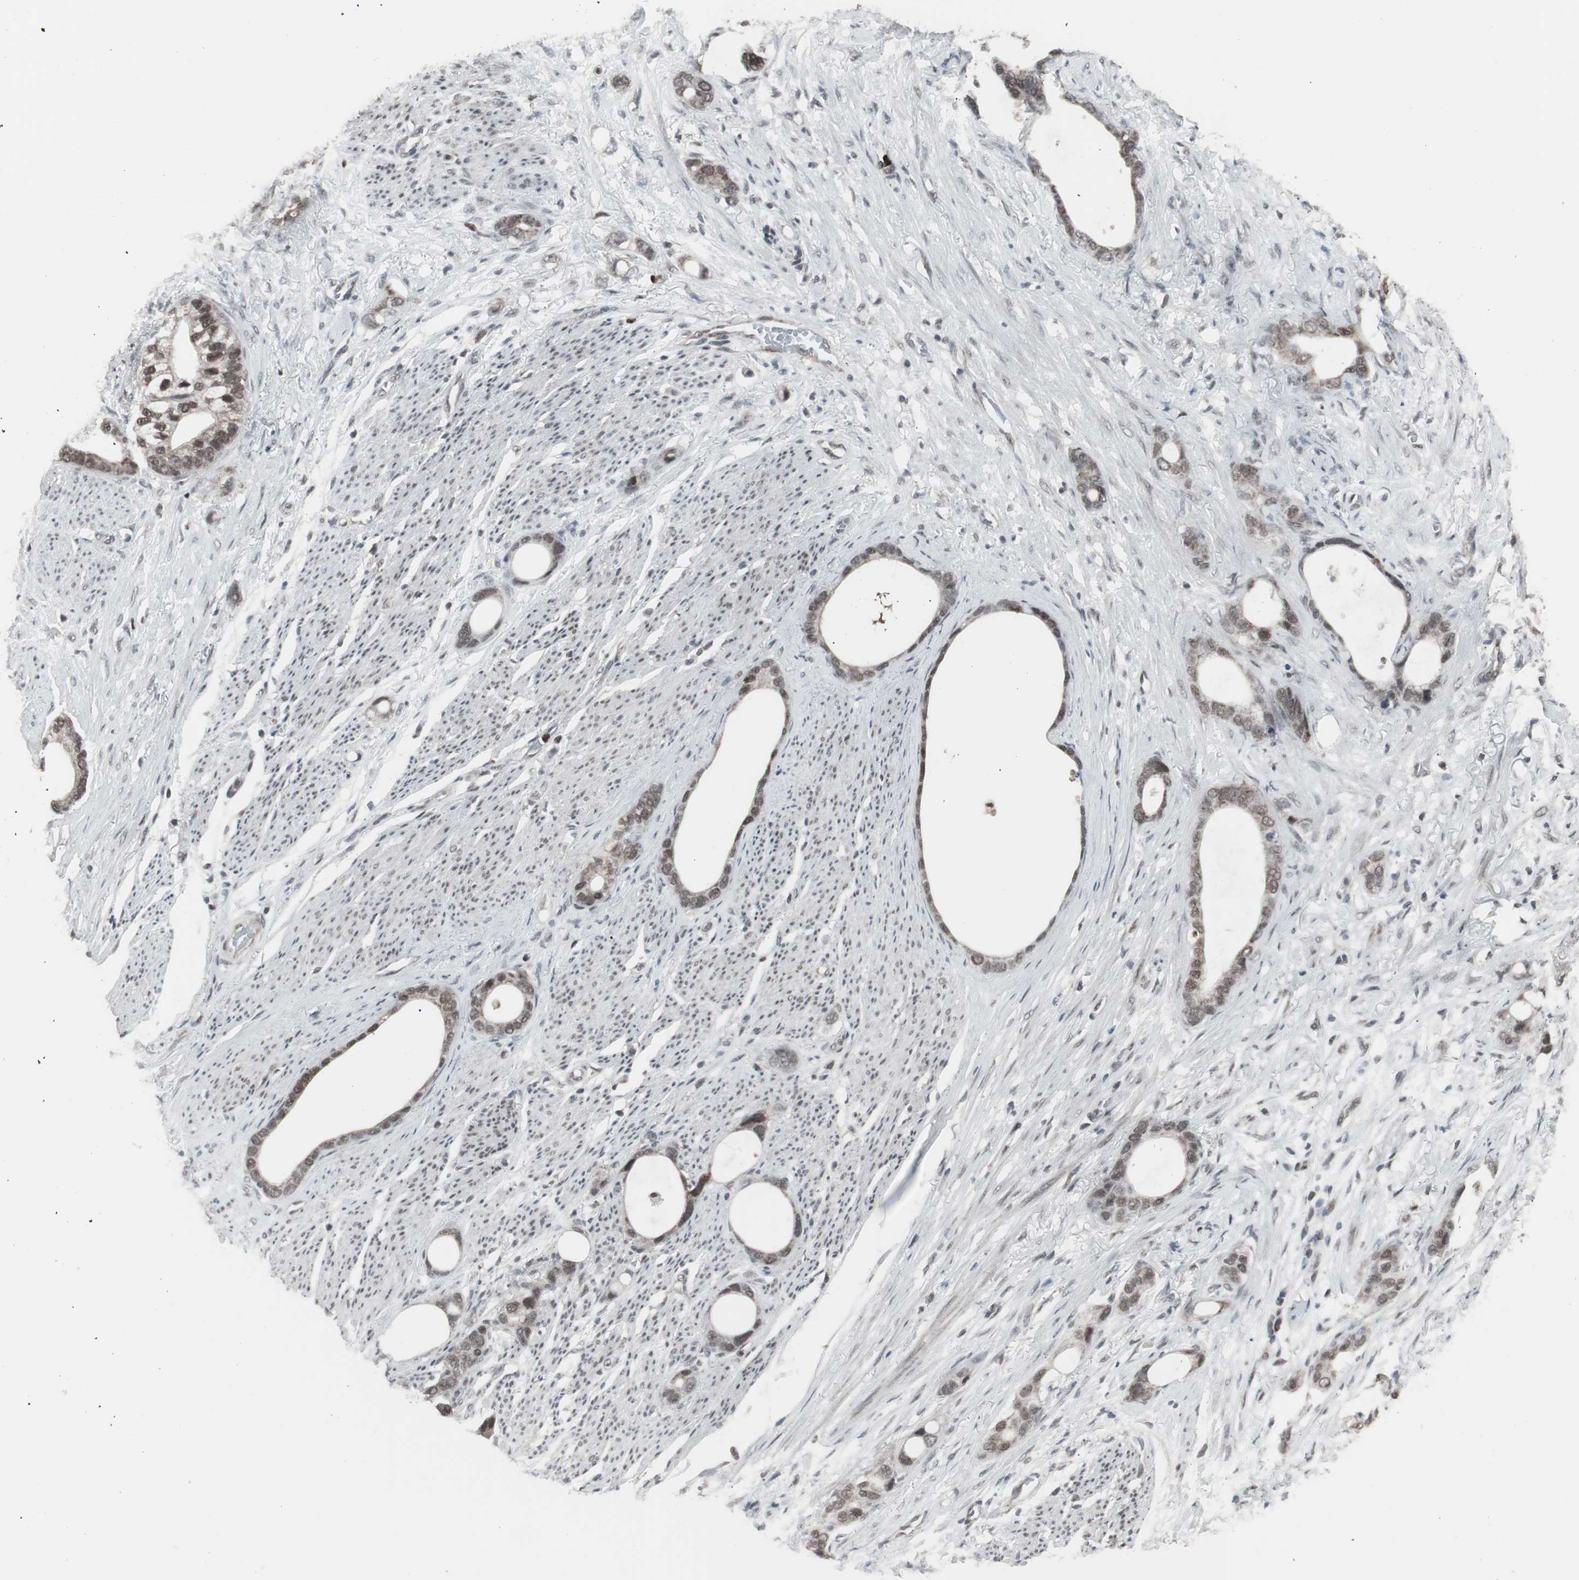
{"staining": {"intensity": "weak", "quantity": ">75%", "location": "nuclear"}, "tissue": "stomach cancer", "cell_type": "Tumor cells", "image_type": "cancer", "snomed": [{"axis": "morphology", "description": "Adenocarcinoma, NOS"}, {"axis": "topography", "description": "Stomach"}], "caption": "Protein staining of stomach adenocarcinoma tissue demonstrates weak nuclear expression in about >75% of tumor cells. (DAB (3,3'-diaminobenzidine) IHC with brightfield microscopy, high magnification).", "gene": "RXRA", "patient": {"sex": "female", "age": 75}}